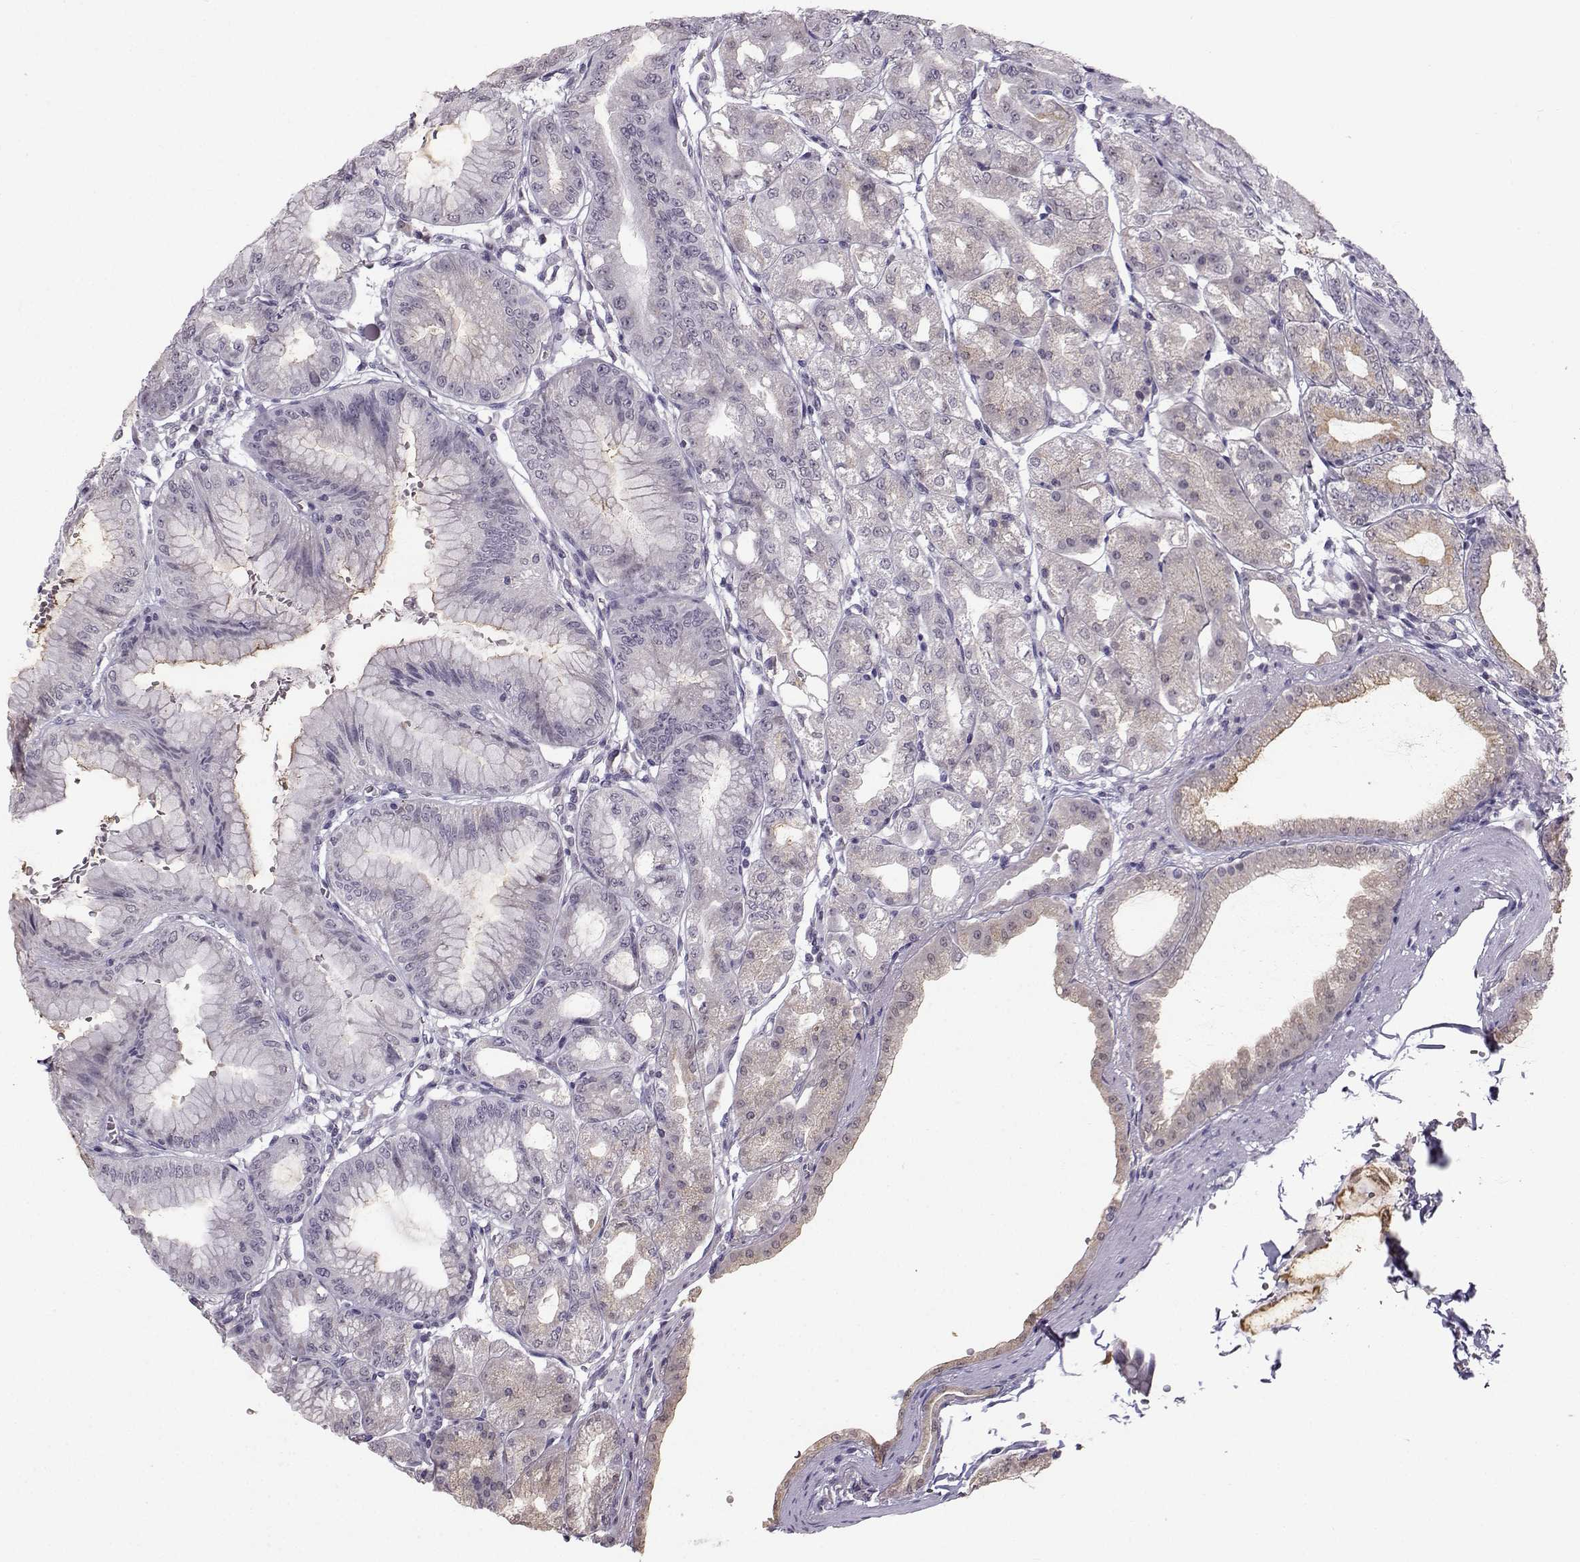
{"staining": {"intensity": "weak", "quantity": "<25%", "location": "cytoplasmic/membranous"}, "tissue": "stomach", "cell_type": "Glandular cells", "image_type": "normal", "snomed": [{"axis": "morphology", "description": "Normal tissue, NOS"}, {"axis": "topography", "description": "Stomach"}], "caption": "There is no significant staining in glandular cells of stomach. The staining was performed using DAB (3,3'-diaminobenzidine) to visualize the protein expression in brown, while the nuclei were stained in blue with hematoxylin (Magnification: 20x).", "gene": "TSPYL5", "patient": {"sex": "male", "age": 71}}